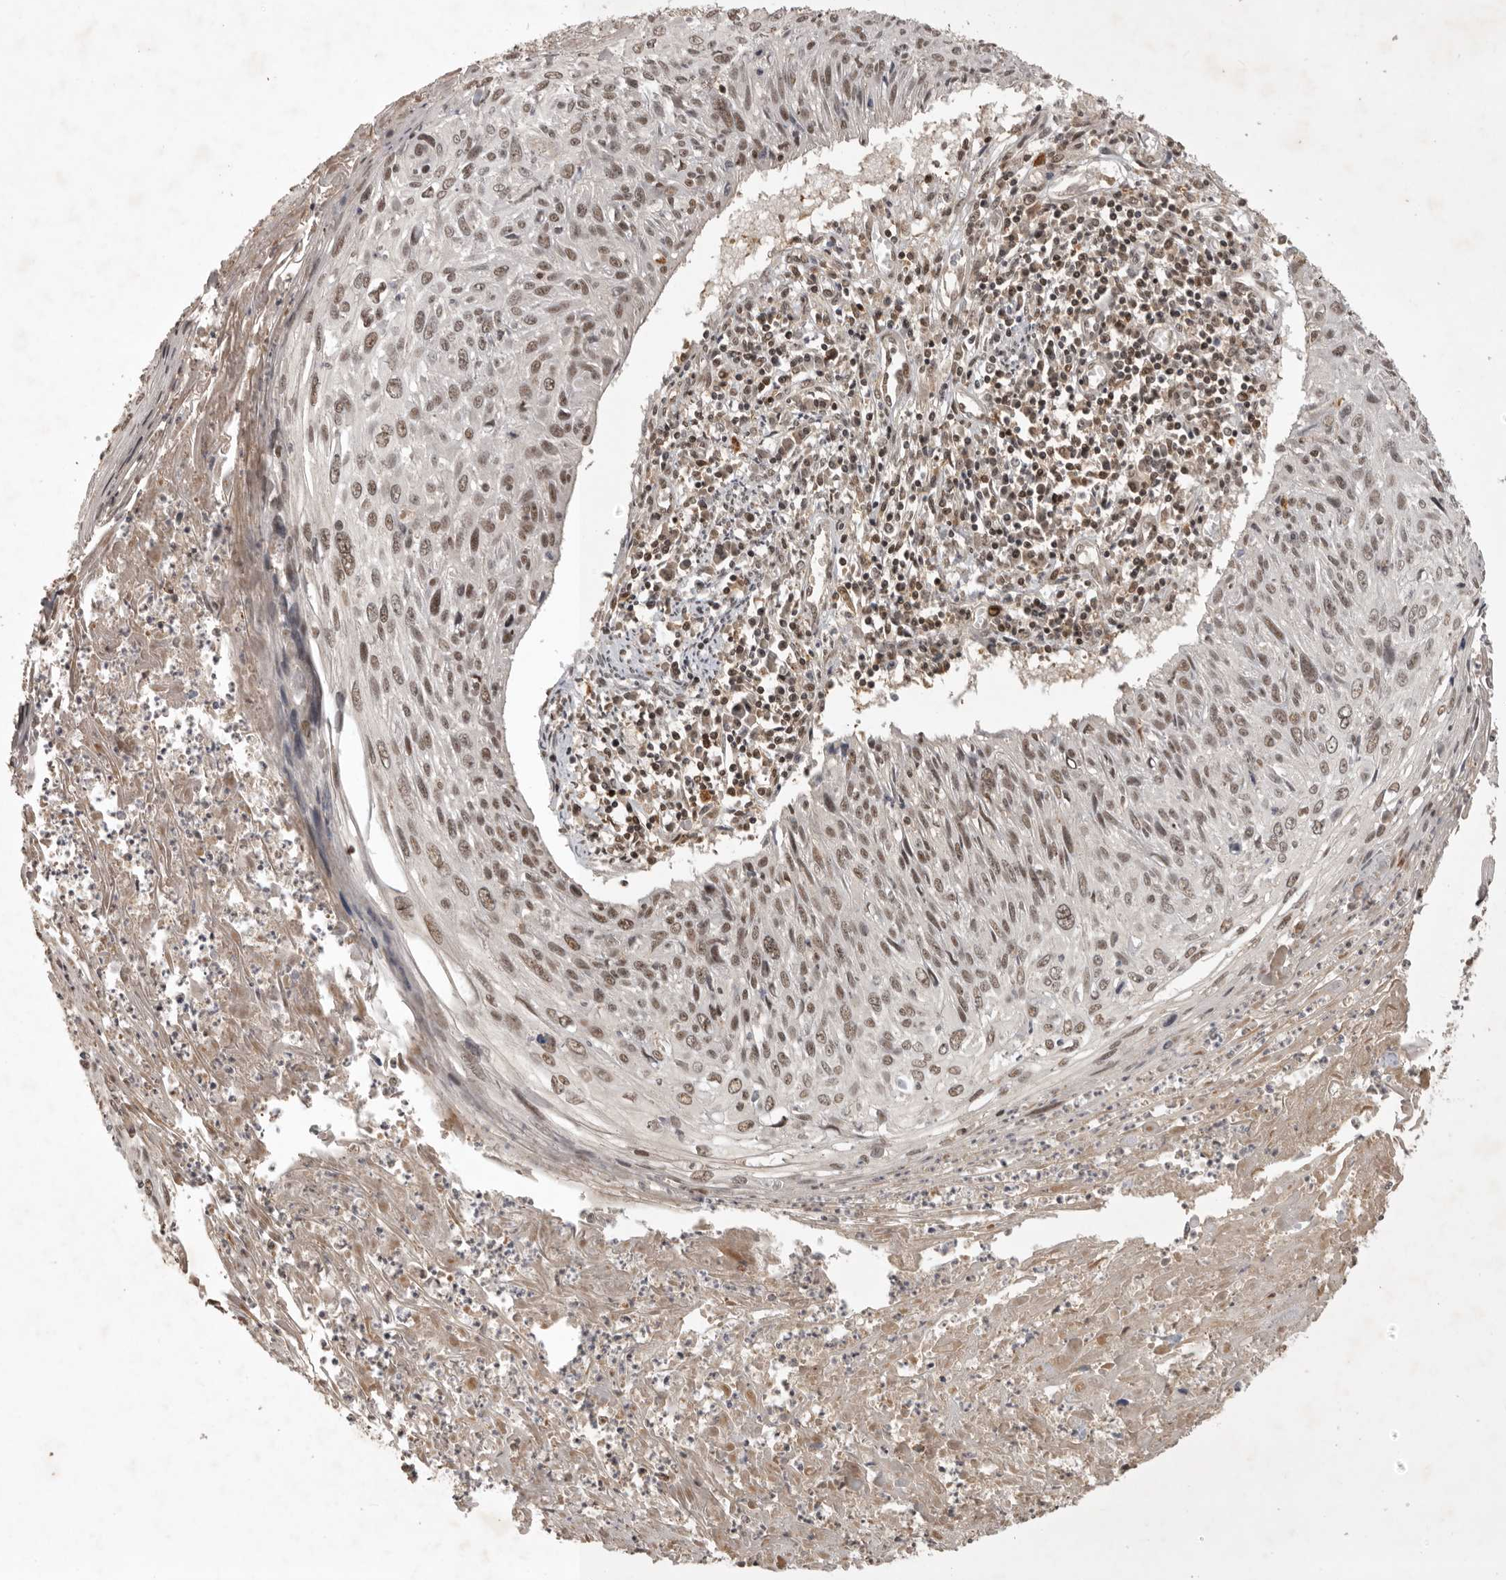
{"staining": {"intensity": "weak", "quantity": ">75%", "location": "nuclear"}, "tissue": "cervical cancer", "cell_type": "Tumor cells", "image_type": "cancer", "snomed": [{"axis": "morphology", "description": "Squamous cell carcinoma, NOS"}, {"axis": "topography", "description": "Cervix"}], "caption": "Human cervical cancer (squamous cell carcinoma) stained with a brown dye demonstrates weak nuclear positive expression in approximately >75% of tumor cells.", "gene": "CBLL1", "patient": {"sex": "female", "age": 51}}